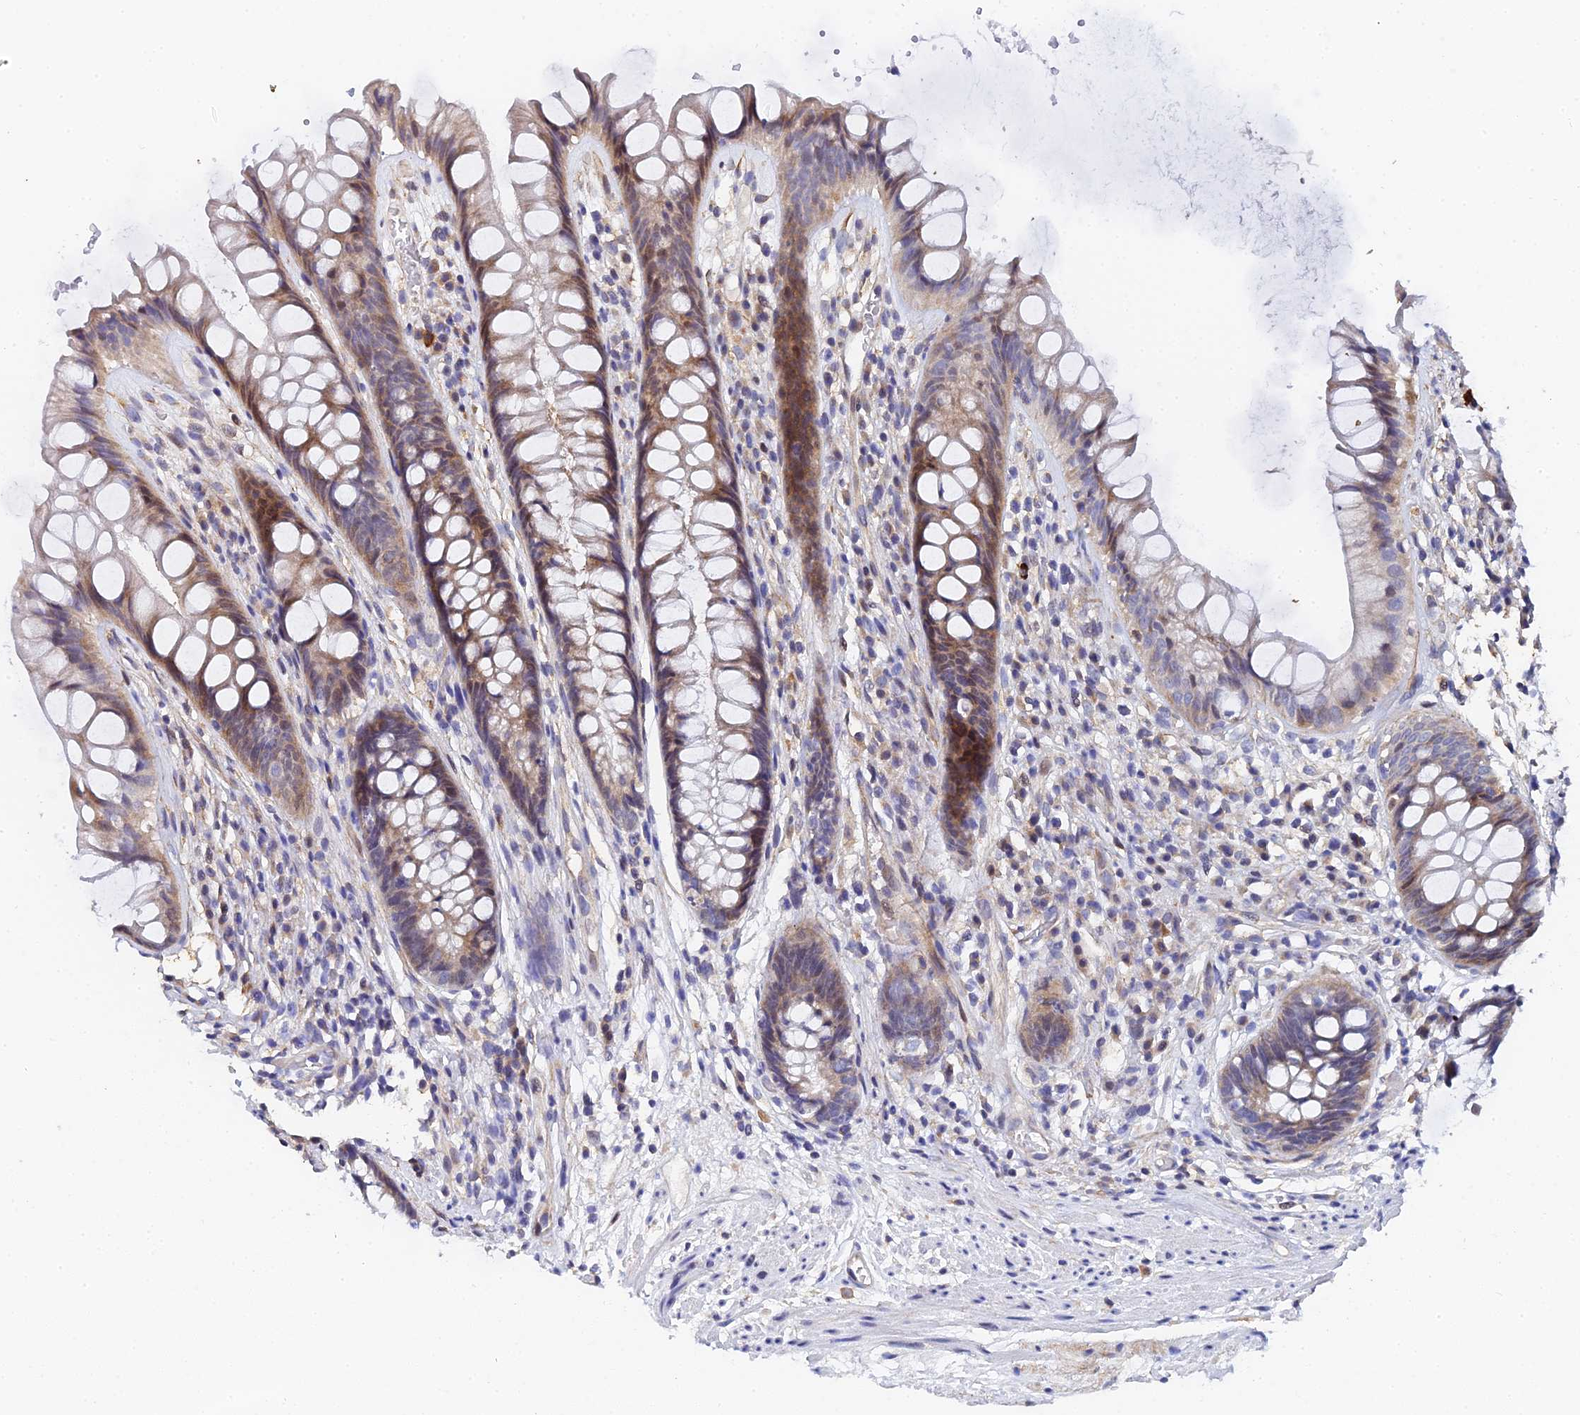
{"staining": {"intensity": "moderate", "quantity": ">75%", "location": "cytoplasmic/membranous,nuclear"}, "tissue": "rectum", "cell_type": "Glandular cells", "image_type": "normal", "snomed": [{"axis": "morphology", "description": "Normal tissue, NOS"}, {"axis": "topography", "description": "Rectum"}], "caption": "A histopathology image of rectum stained for a protein exhibits moderate cytoplasmic/membranous,nuclear brown staining in glandular cells.", "gene": "ENSG00000268674", "patient": {"sex": "male", "age": 74}}